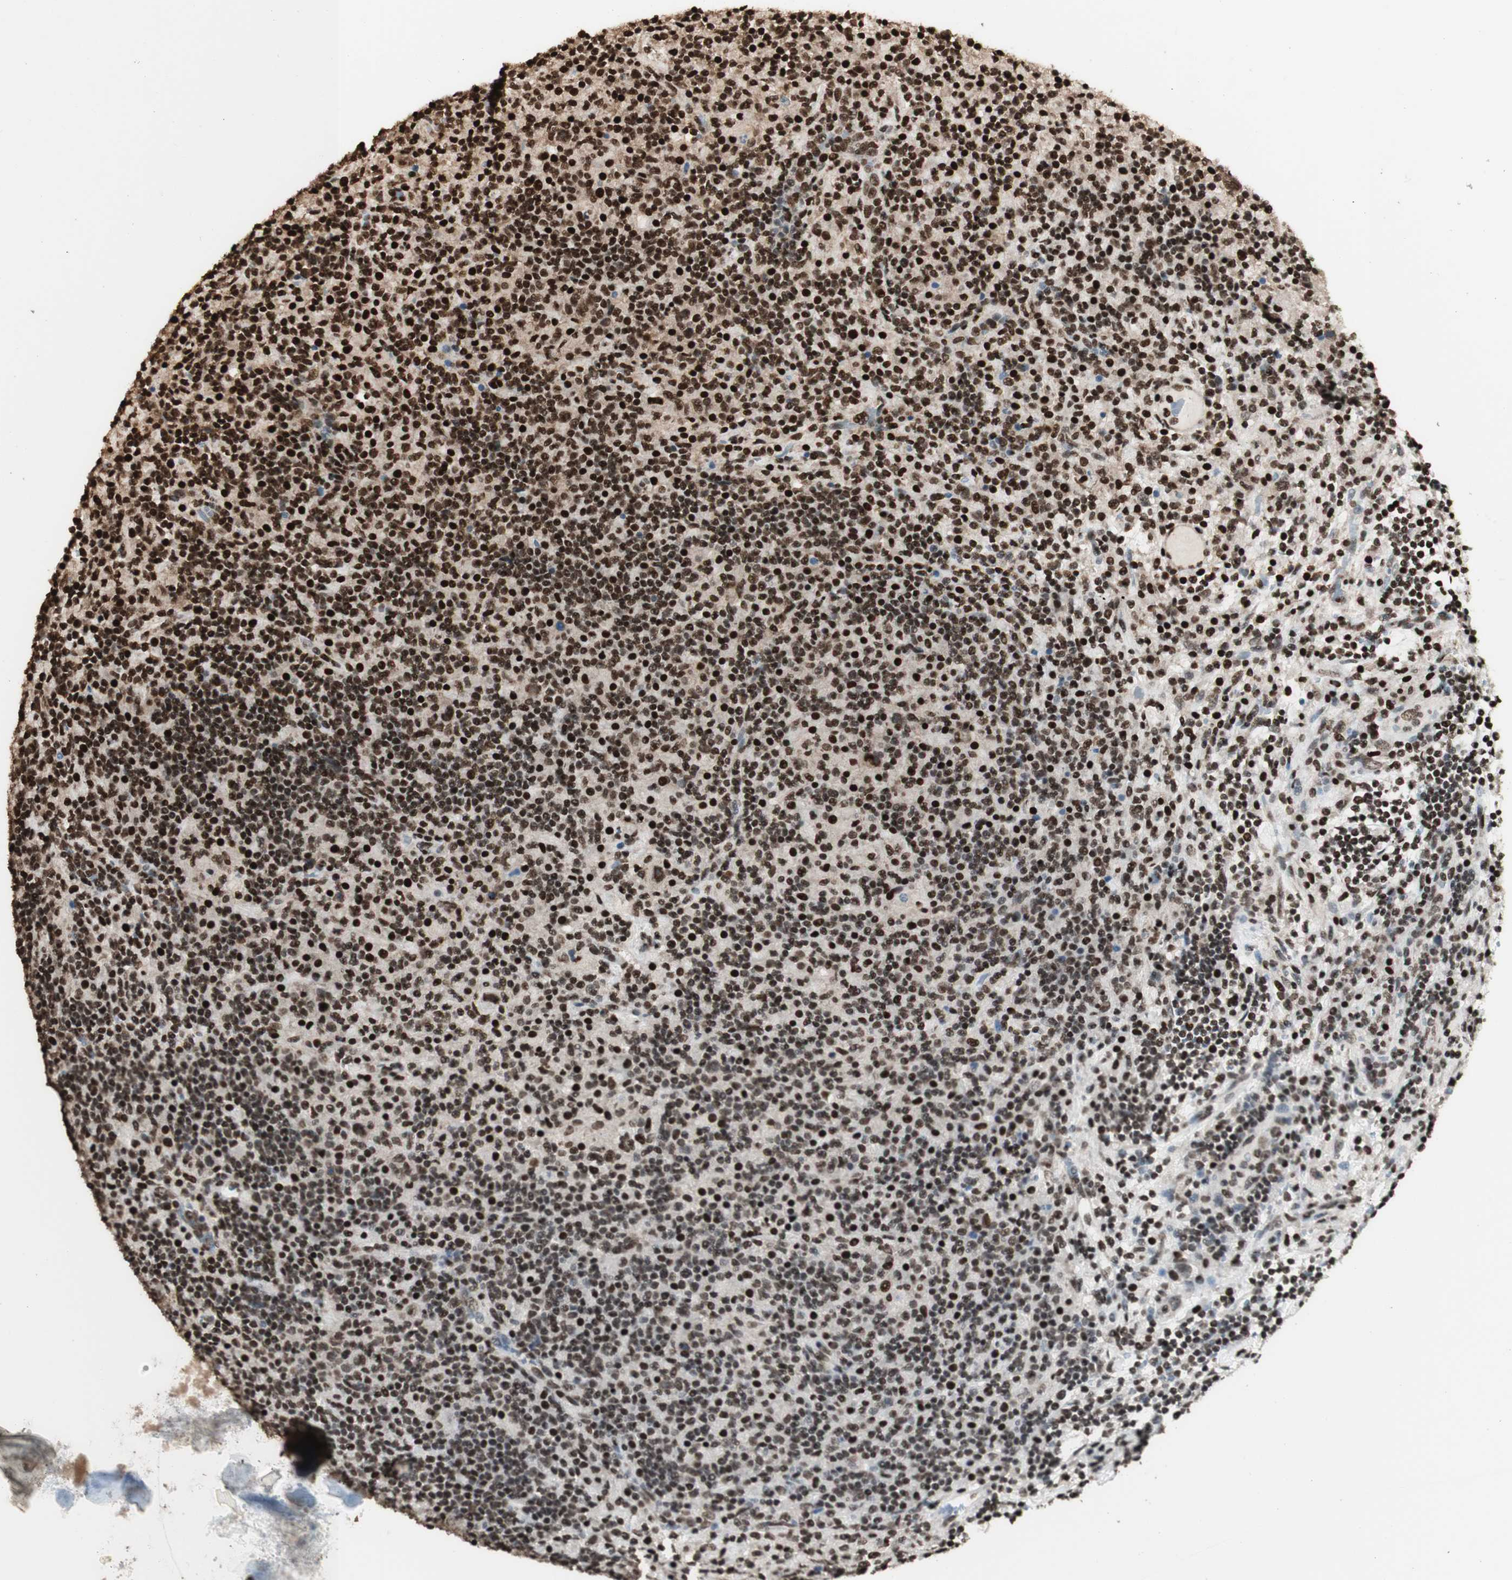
{"staining": {"intensity": "strong", "quantity": ">75%", "location": "nuclear"}, "tissue": "lymphoma", "cell_type": "Tumor cells", "image_type": "cancer", "snomed": [{"axis": "morphology", "description": "Hodgkin's disease, NOS"}, {"axis": "topography", "description": "Lymph node"}], "caption": "Hodgkin's disease was stained to show a protein in brown. There is high levels of strong nuclear expression in about >75% of tumor cells. Nuclei are stained in blue.", "gene": "HNRNPA2B1", "patient": {"sex": "male", "age": 70}}